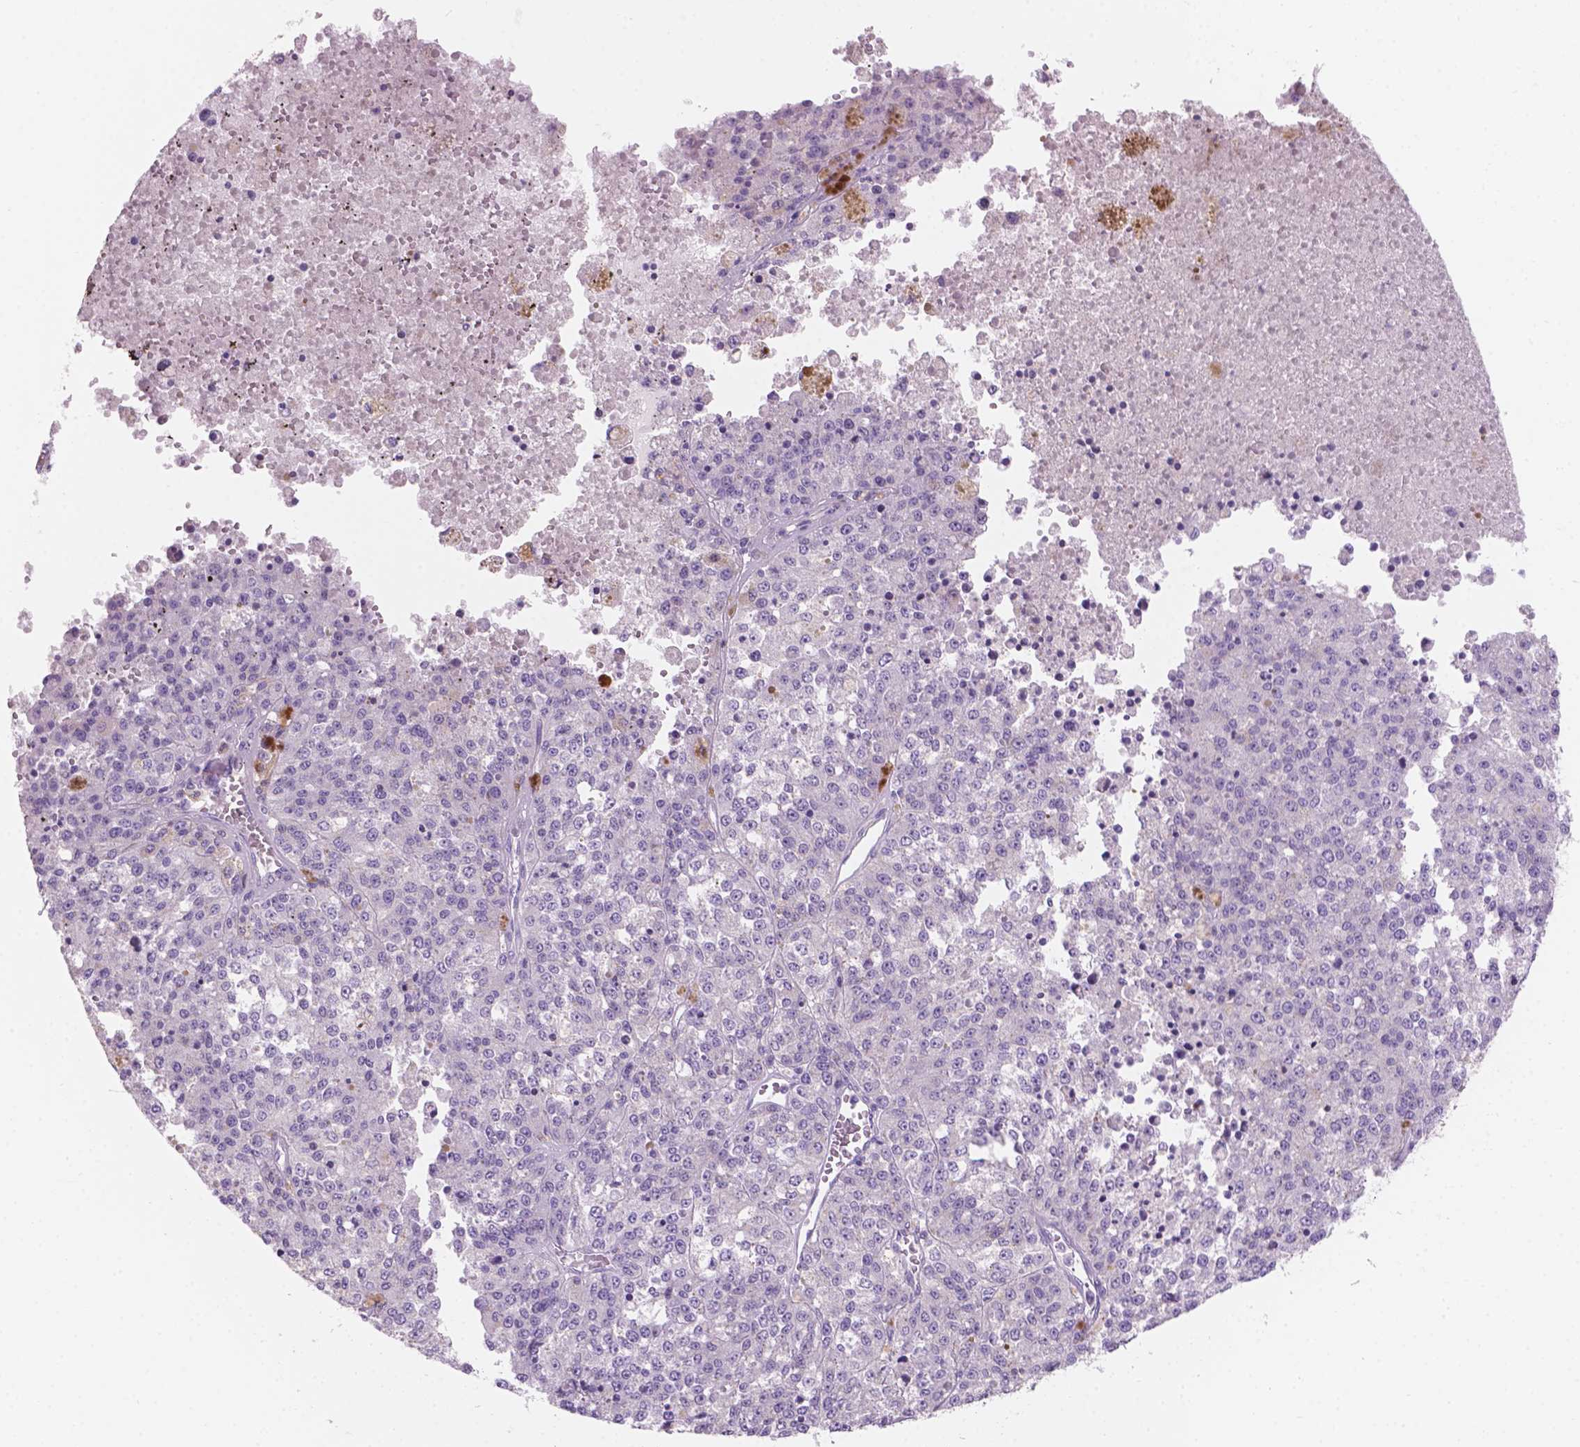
{"staining": {"intensity": "negative", "quantity": "none", "location": "none"}, "tissue": "melanoma", "cell_type": "Tumor cells", "image_type": "cancer", "snomed": [{"axis": "morphology", "description": "Malignant melanoma, Metastatic site"}, {"axis": "topography", "description": "Lymph node"}], "caption": "Micrograph shows no significant protein positivity in tumor cells of melanoma.", "gene": "SBSN", "patient": {"sex": "female", "age": 64}}